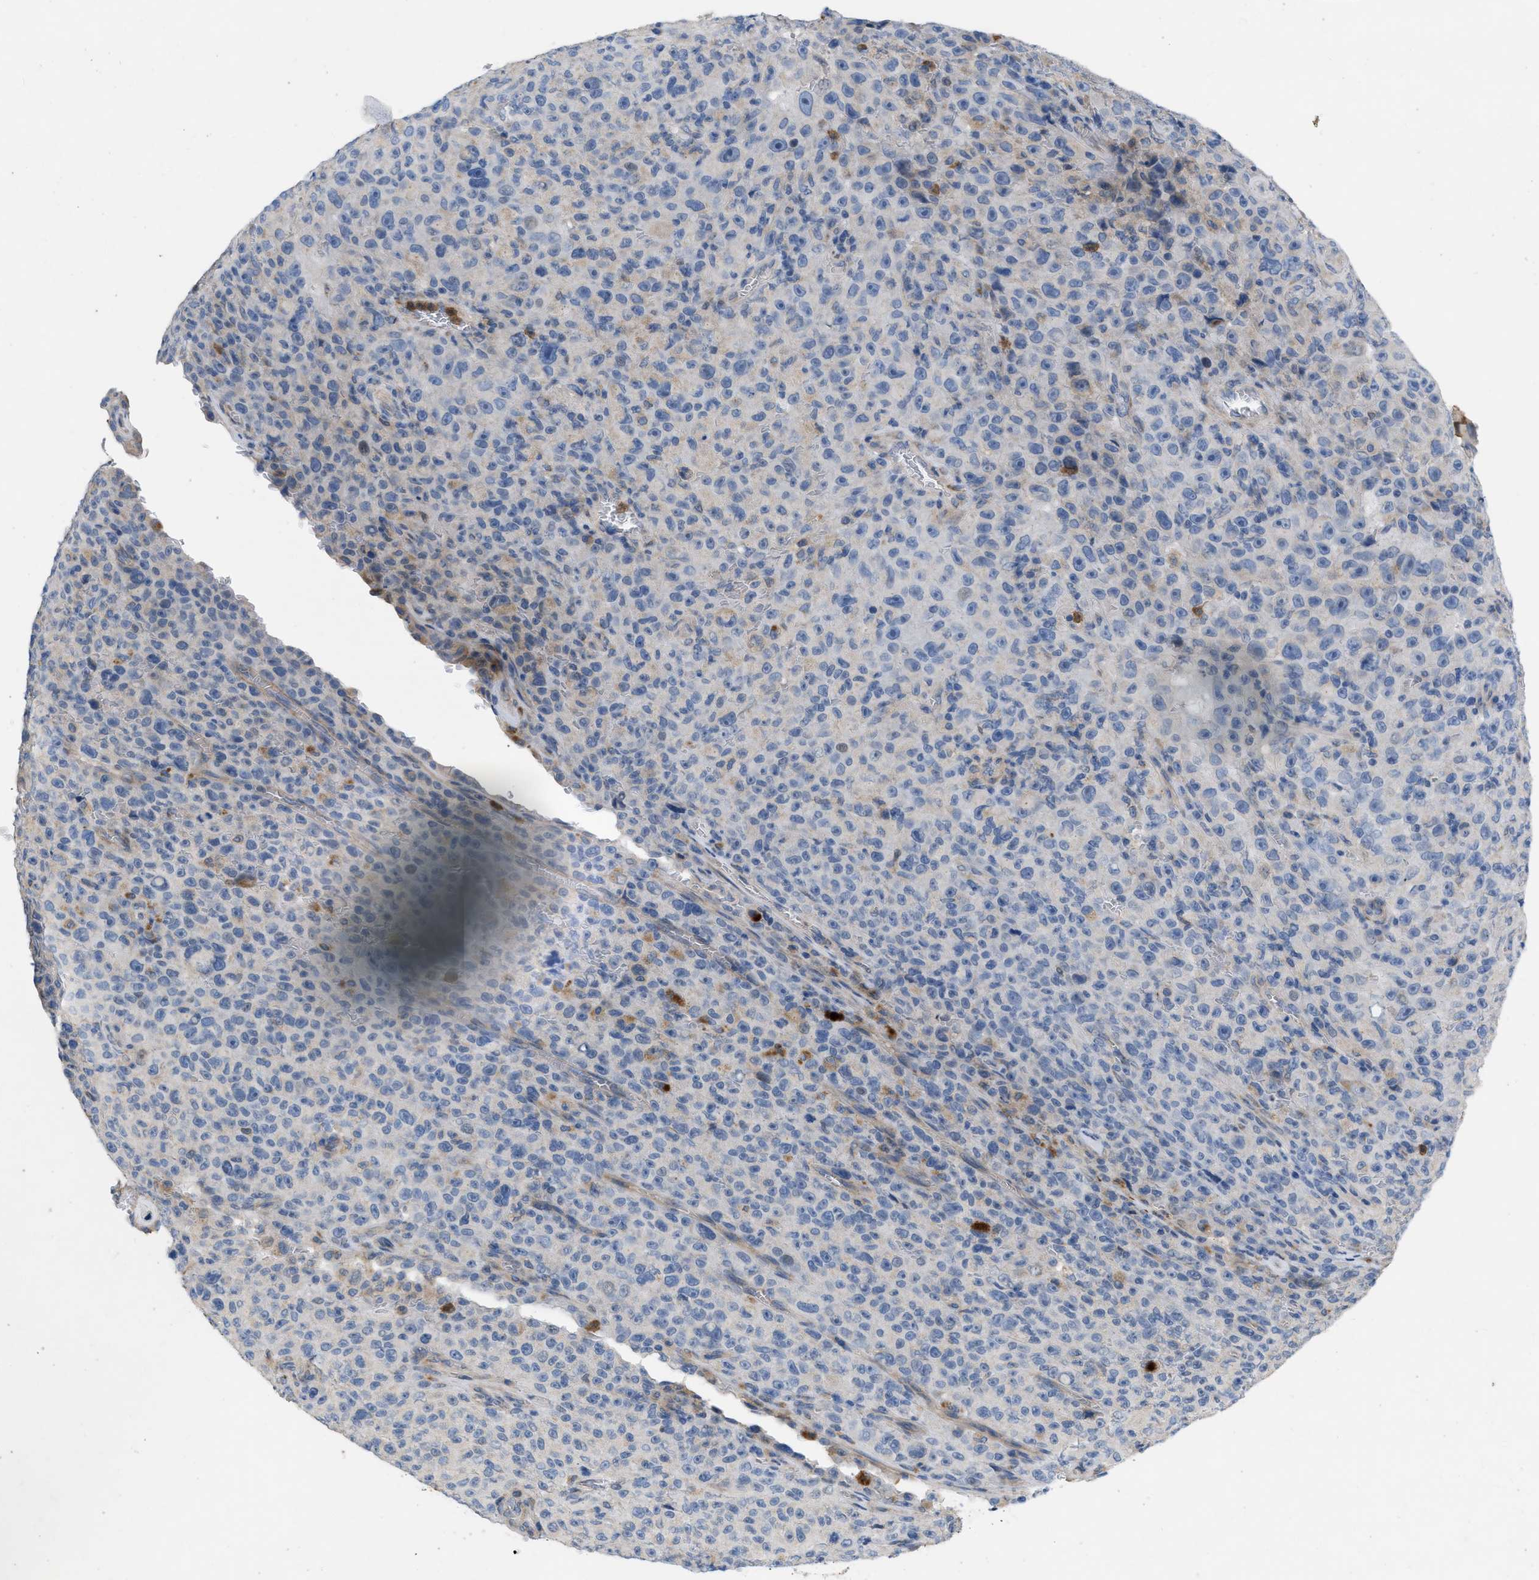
{"staining": {"intensity": "negative", "quantity": "none", "location": "none"}, "tissue": "melanoma", "cell_type": "Tumor cells", "image_type": "cancer", "snomed": [{"axis": "morphology", "description": "Malignant melanoma, NOS"}, {"axis": "topography", "description": "Skin"}], "caption": "Melanoma was stained to show a protein in brown. There is no significant positivity in tumor cells. (IHC, brightfield microscopy, high magnification).", "gene": "PLPPR5", "patient": {"sex": "female", "age": 82}}